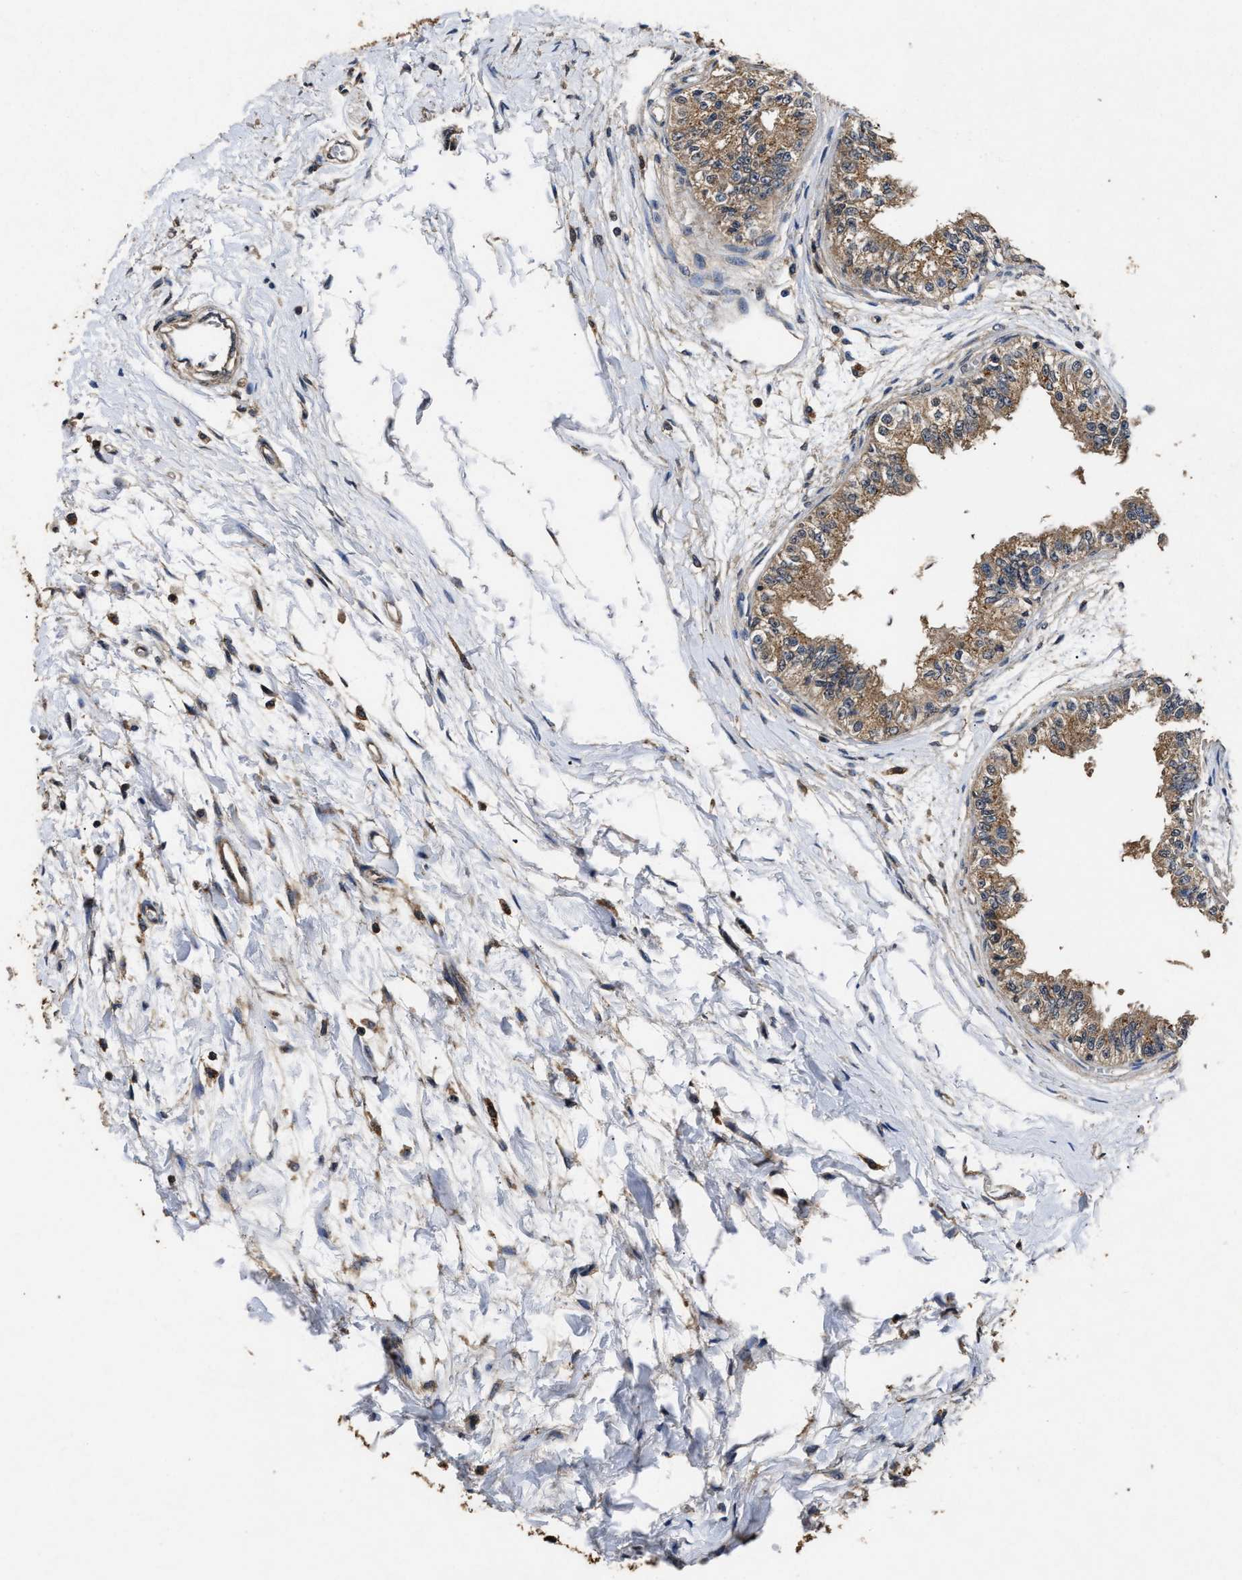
{"staining": {"intensity": "moderate", "quantity": ">75%", "location": "cytoplasmic/membranous"}, "tissue": "epididymis", "cell_type": "Glandular cells", "image_type": "normal", "snomed": [{"axis": "morphology", "description": "Normal tissue, NOS"}, {"axis": "morphology", "description": "Adenocarcinoma, metastatic, NOS"}, {"axis": "topography", "description": "Testis"}, {"axis": "topography", "description": "Epididymis"}], "caption": "A brown stain highlights moderate cytoplasmic/membranous positivity of a protein in glandular cells of benign human epididymis.", "gene": "ACAT2", "patient": {"sex": "male", "age": 26}}